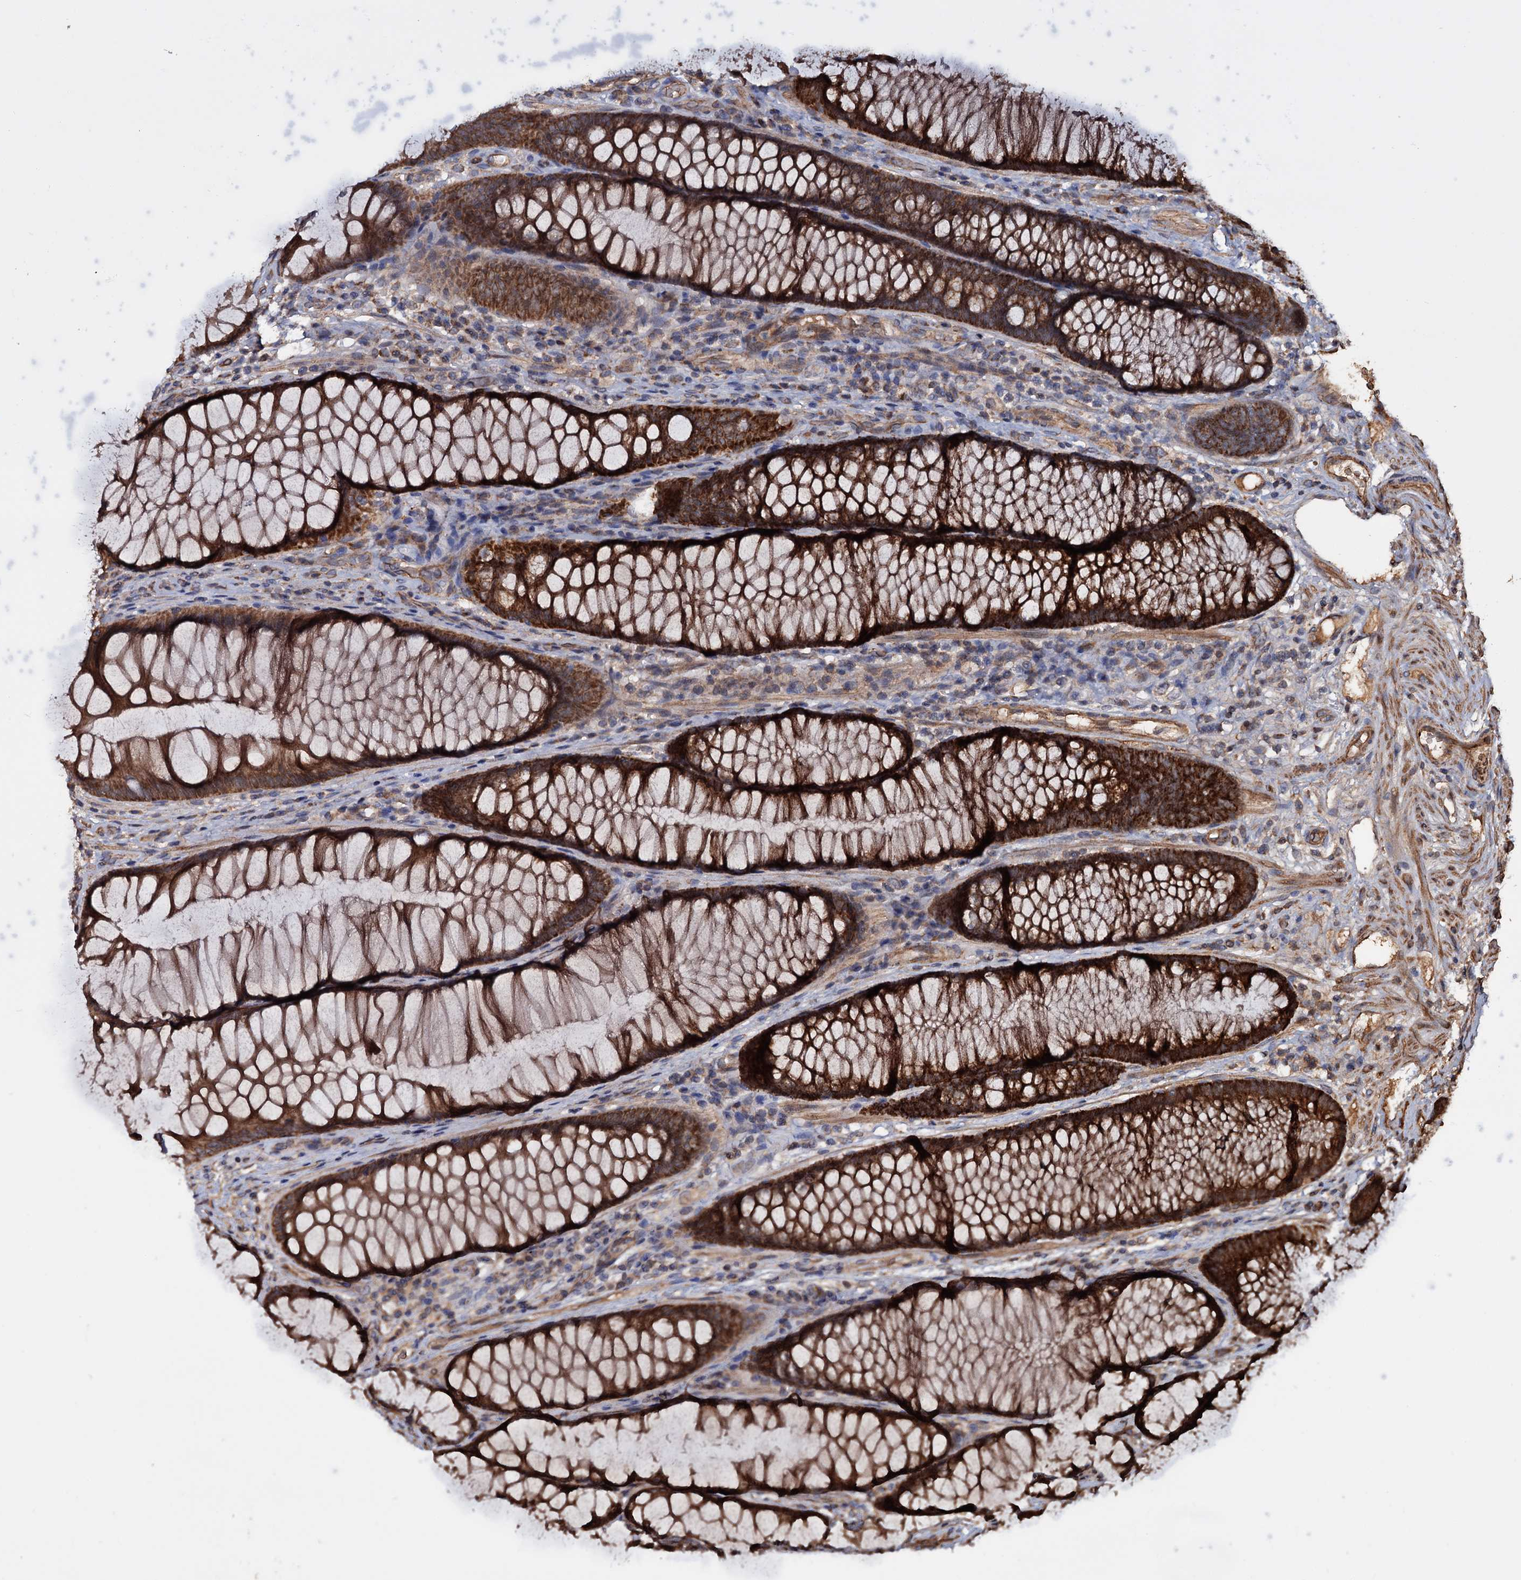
{"staining": {"intensity": "moderate", "quantity": "25%-75%", "location": "cytoplasmic/membranous"}, "tissue": "colon", "cell_type": "Endothelial cells", "image_type": "normal", "snomed": [{"axis": "morphology", "description": "Normal tissue, NOS"}, {"axis": "topography", "description": "Colon"}], "caption": "Immunohistochemistry of benign colon reveals medium levels of moderate cytoplasmic/membranous expression in approximately 25%-75% of endothelial cells. (IHC, brightfield microscopy, high magnification).", "gene": "MRPL42", "patient": {"sex": "female", "age": 82}}